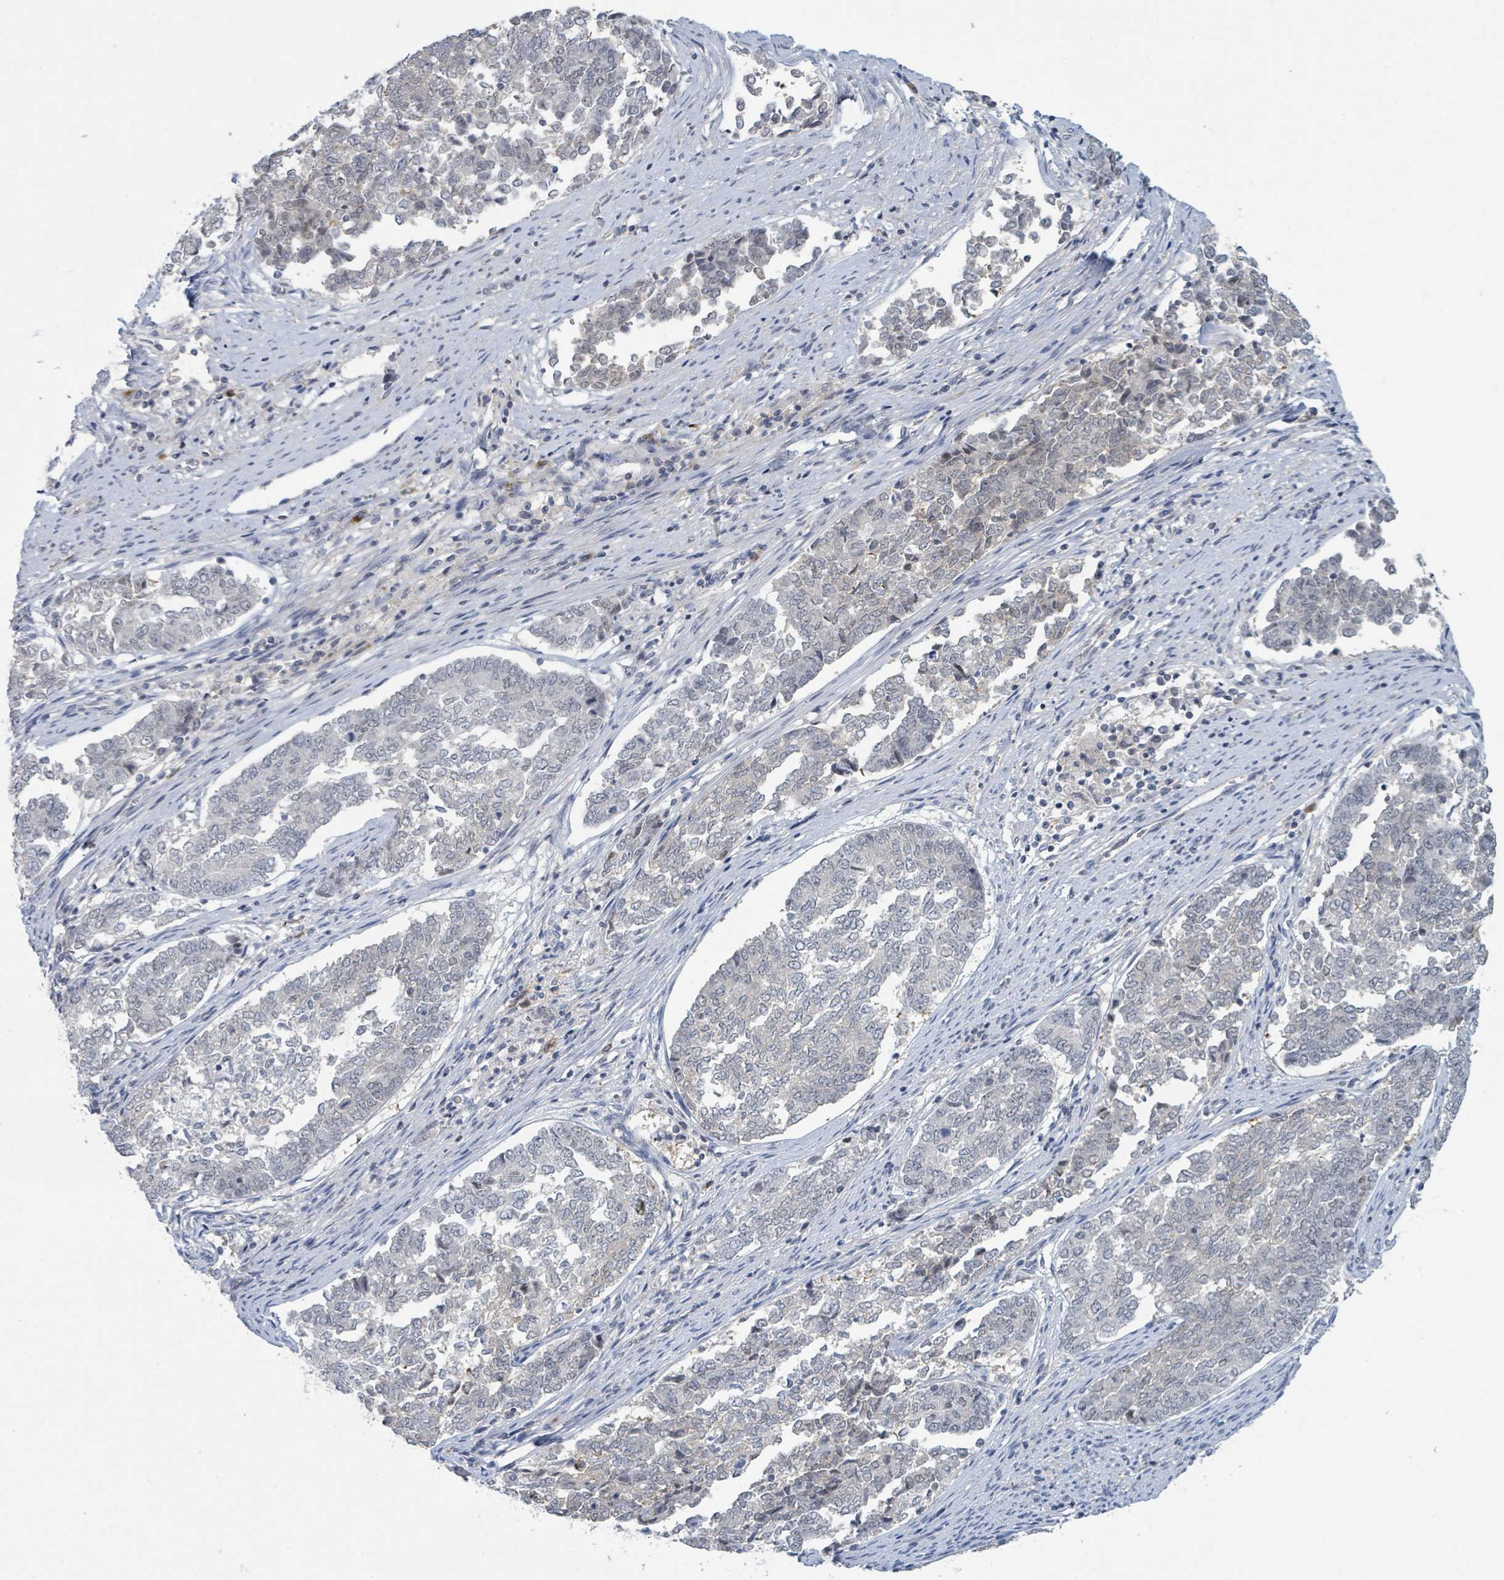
{"staining": {"intensity": "negative", "quantity": "none", "location": "none"}, "tissue": "endometrial cancer", "cell_type": "Tumor cells", "image_type": "cancer", "snomed": [{"axis": "morphology", "description": "Adenocarcinoma, NOS"}, {"axis": "topography", "description": "Endometrium"}], "caption": "This is a histopathology image of immunohistochemistry (IHC) staining of endometrial adenocarcinoma, which shows no staining in tumor cells.", "gene": "ANKRD55", "patient": {"sex": "female", "age": 80}}